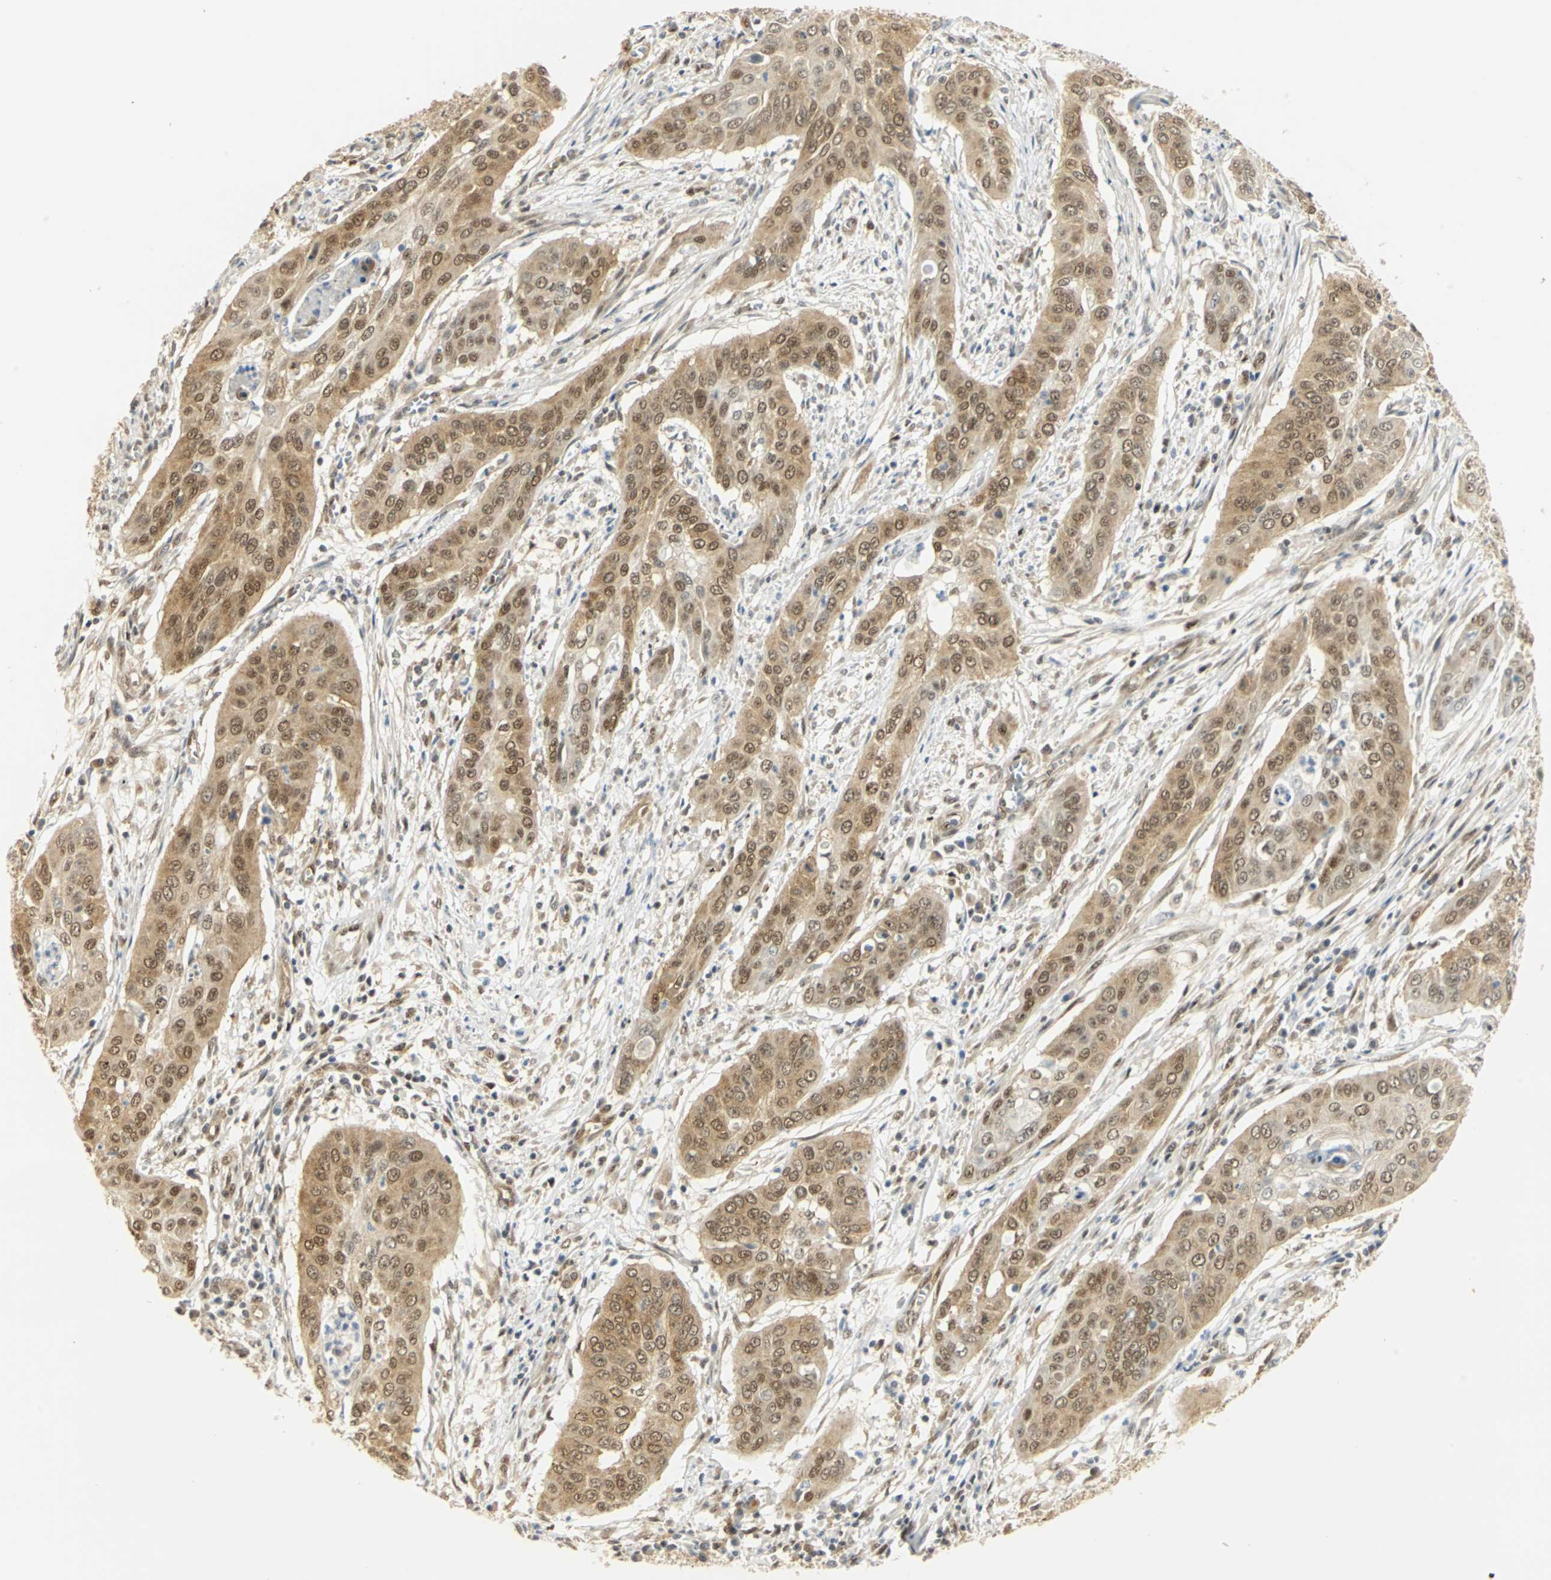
{"staining": {"intensity": "moderate", "quantity": ">75%", "location": "cytoplasmic/membranous,nuclear"}, "tissue": "cervical cancer", "cell_type": "Tumor cells", "image_type": "cancer", "snomed": [{"axis": "morphology", "description": "Squamous cell carcinoma, NOS"}, {"axis": "topography", "description": "Cervix"}], "caption": "The photomicrograph shows immunohistochemical staining of squamous cell carcinoma (cervical). There is moderate cytoplasmic/membranous and nuclear expression is identified in approximately >75% of tumor cells. (DAB (3,3'-diaminobenzidine) IHC with brightfield microscopy, high magnification).", "gene": "DDX5", "patient": {"sex": "female", "age": 39}}